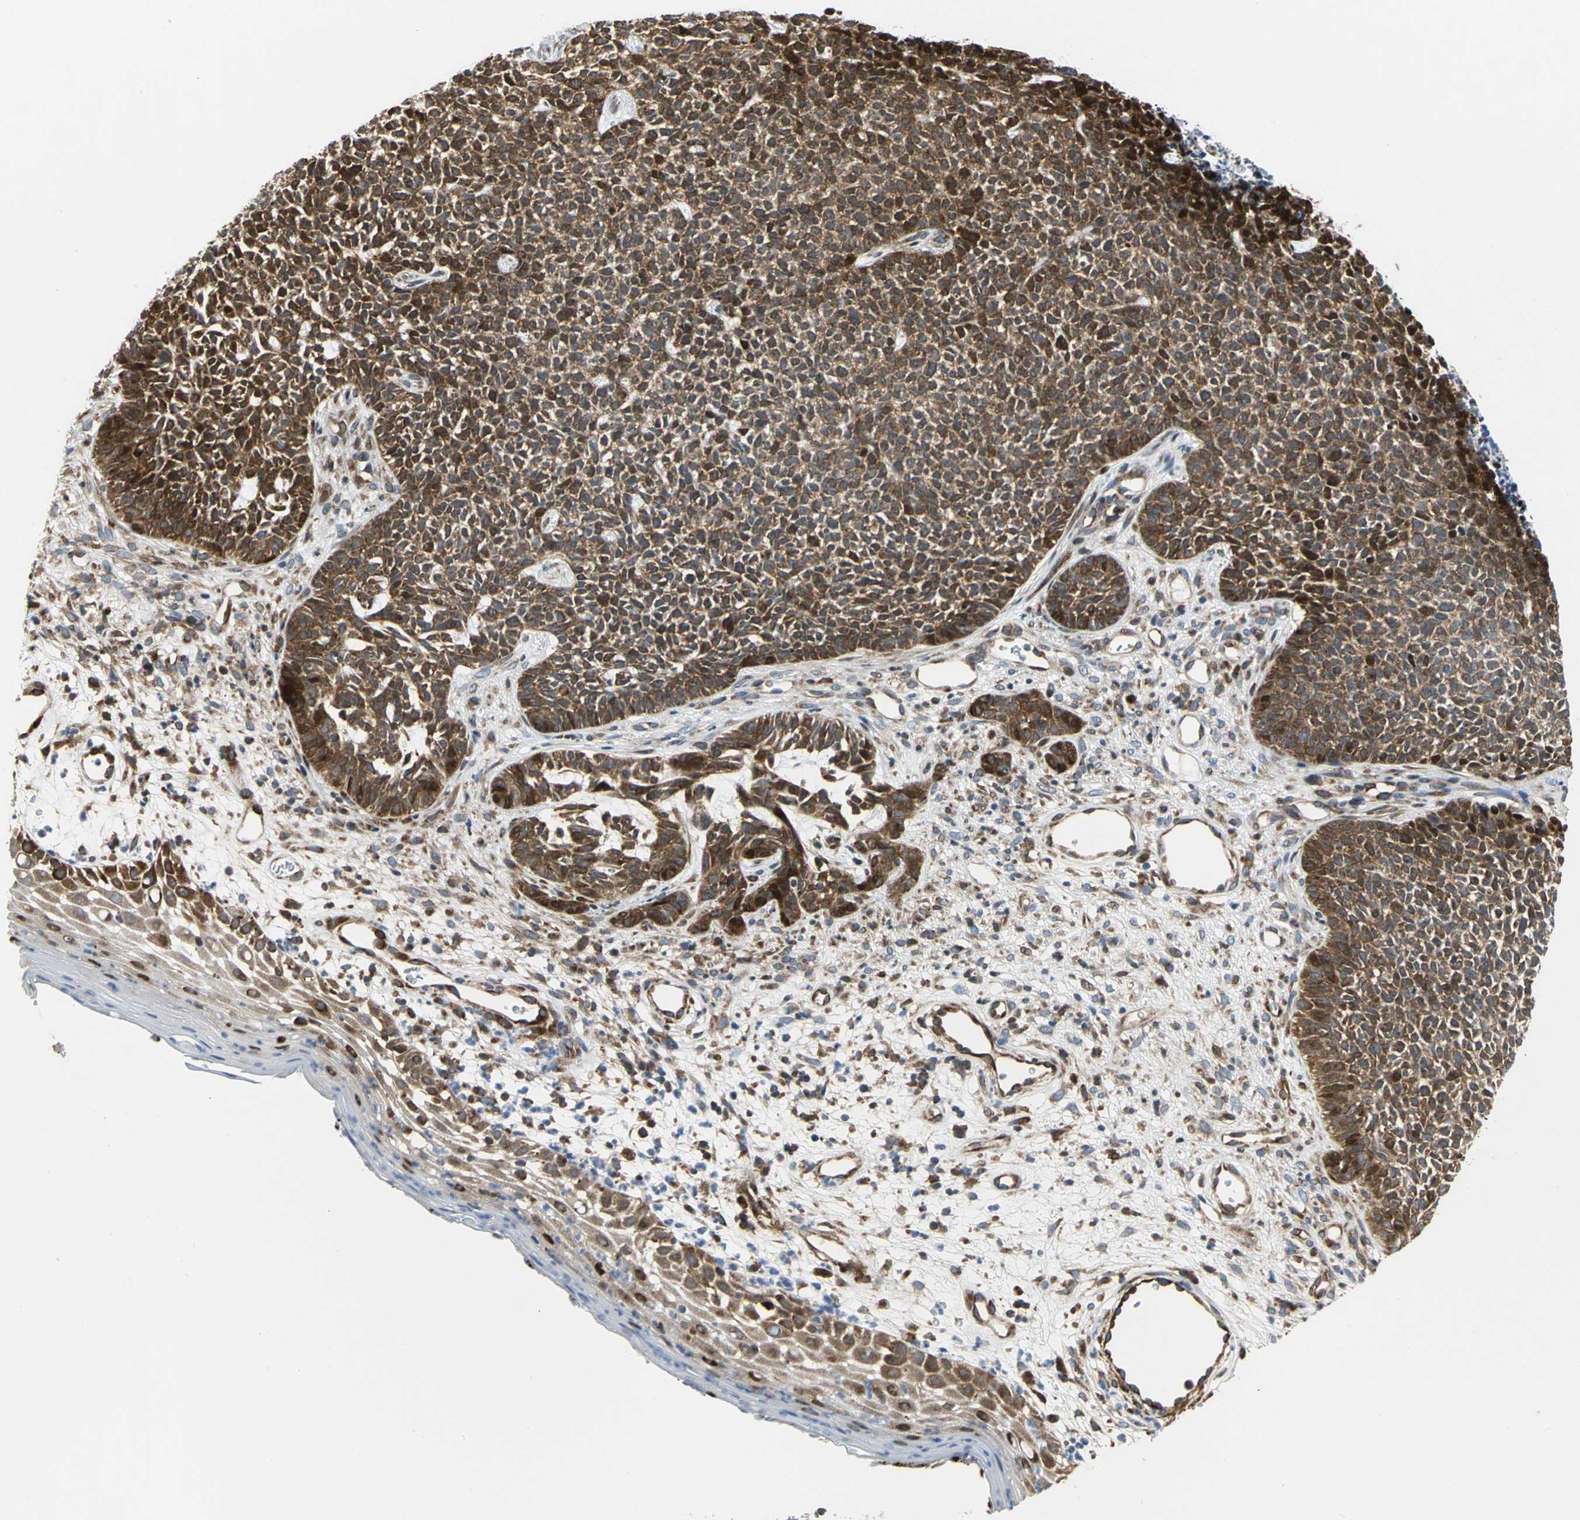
{"staining": {"intensity": "strong", "quantity": ">75%", "location": "cytoplasmic/membranous"}, "tissue": "skin cancer", "cell_type": "Tumor cells", "image_type": "cancer", "snomed": [{"axis": "morphology", "description": "Basal cell carcinoma"}, {"axis": "topography", "description": "Skin"}], "caption": "Tumor cells show high levels of strong cytoplasmic/membranous expression in about >75% of cells in skin basal cell carcinoma. (Stains: DAB (3,3'-diaminobenzidine) in brown, nuclei in blue, Microscopy: brightfield microscopy at high magnification).", "gene": "YBX1", "patient": {"sex": "female", "age": 84}}